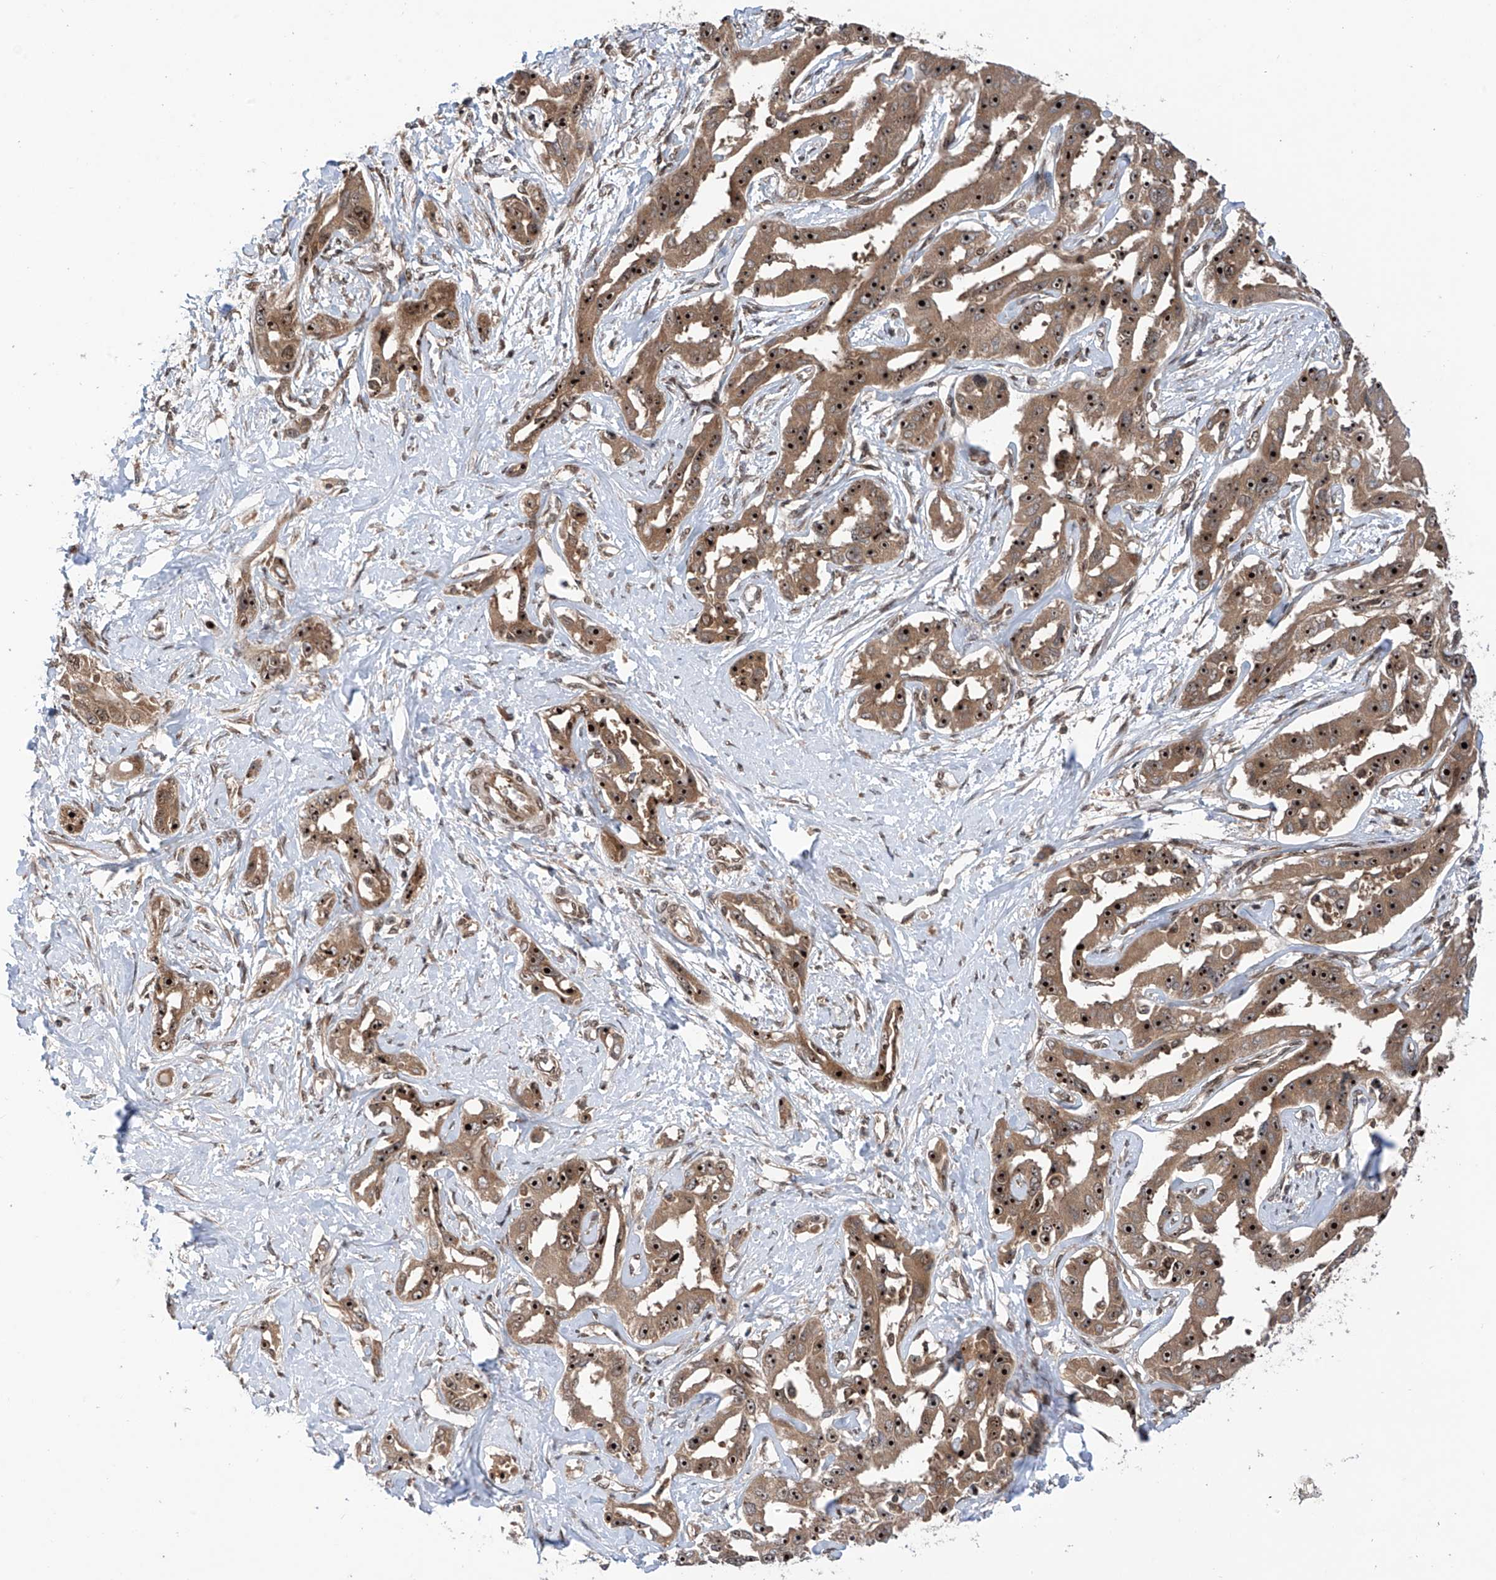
{"staining": {"intensity": "strong", "quantity": ">75%", "location": "cytoplasmic/membranous,nuclear"}, "tissue": "liver cancer", "cell_type": "Tumor cells", "image_type": "cancer", "snomed": [{"axis": "morphology", "description": "Cholangiocarcinoma"}, {"axis": "topography", "description": "Liver"}], "caption": "High-magnification brightfield microscopy of cholangiocarcinoma (liver) stained with DAB (brown) and counterstained with hematoxylin (blue). tumor cells exhibit strong cytoplasmic/membranous and nuclear positivity is seen in about>75% of cells.", "gene": "C1orf131", "patient": {"sex": "male", "age": 59}}